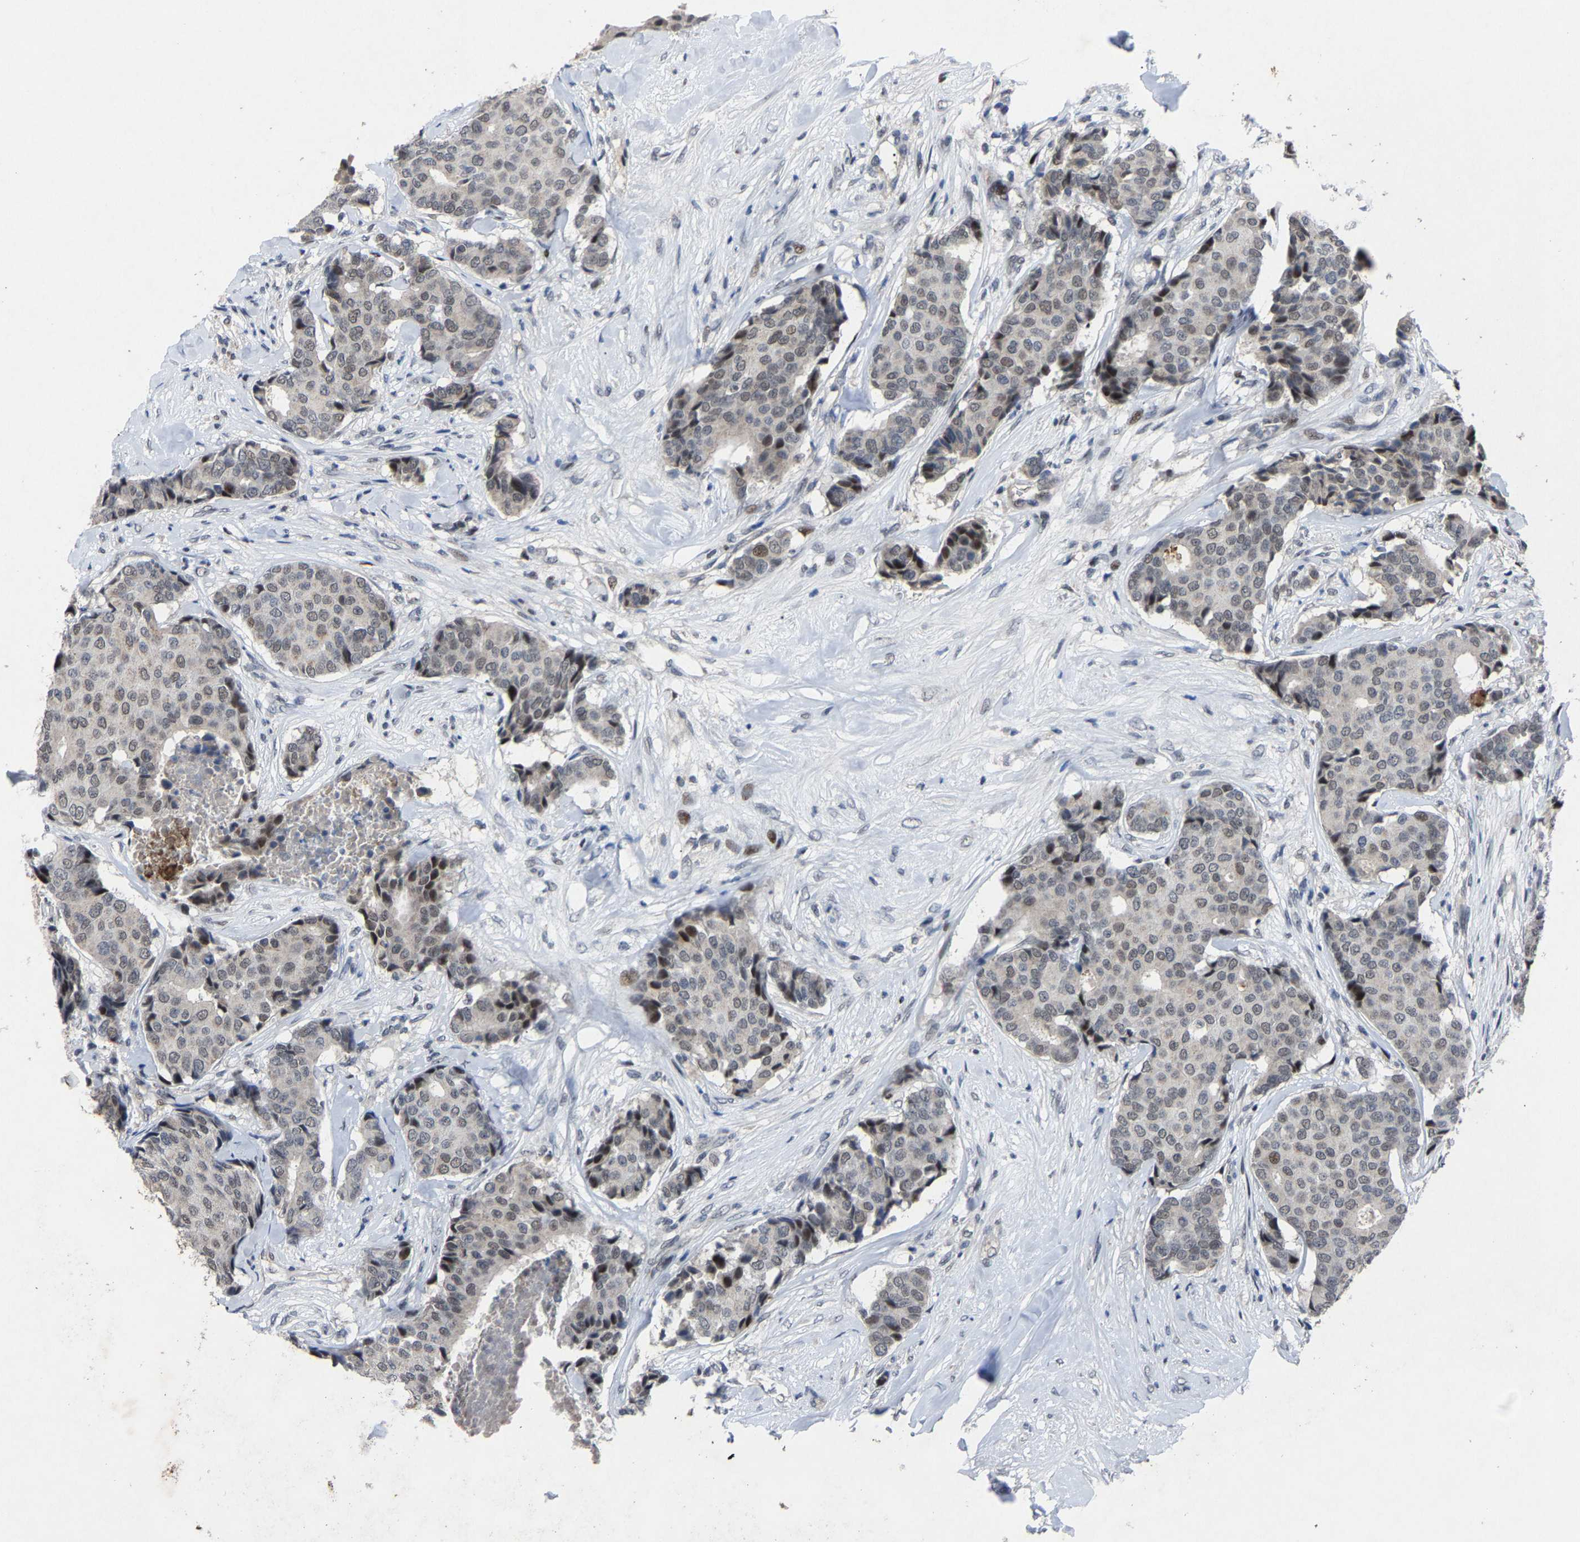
{"staining": {"intensity": "weak", "quantity": ">75%", "location": "nuclear"}, "tissue": "breast cancer", "cell_type": "Tumor cells", "image_type": "cancer", "snomed": [{"axis": "morphology", "description": "Duct carcinoma"}, {"axis": "topography", "description": "Breast"}], "caption": "Immunohistochemistry image of human breast infiltrating ductal carcinoma stained for a protein (brown), which demonstrates low levels of weak nuclear staining in approximately >75% of tumor cells.", "gene": "LSM8", "patient": {"sex": "female", "age": 75}}